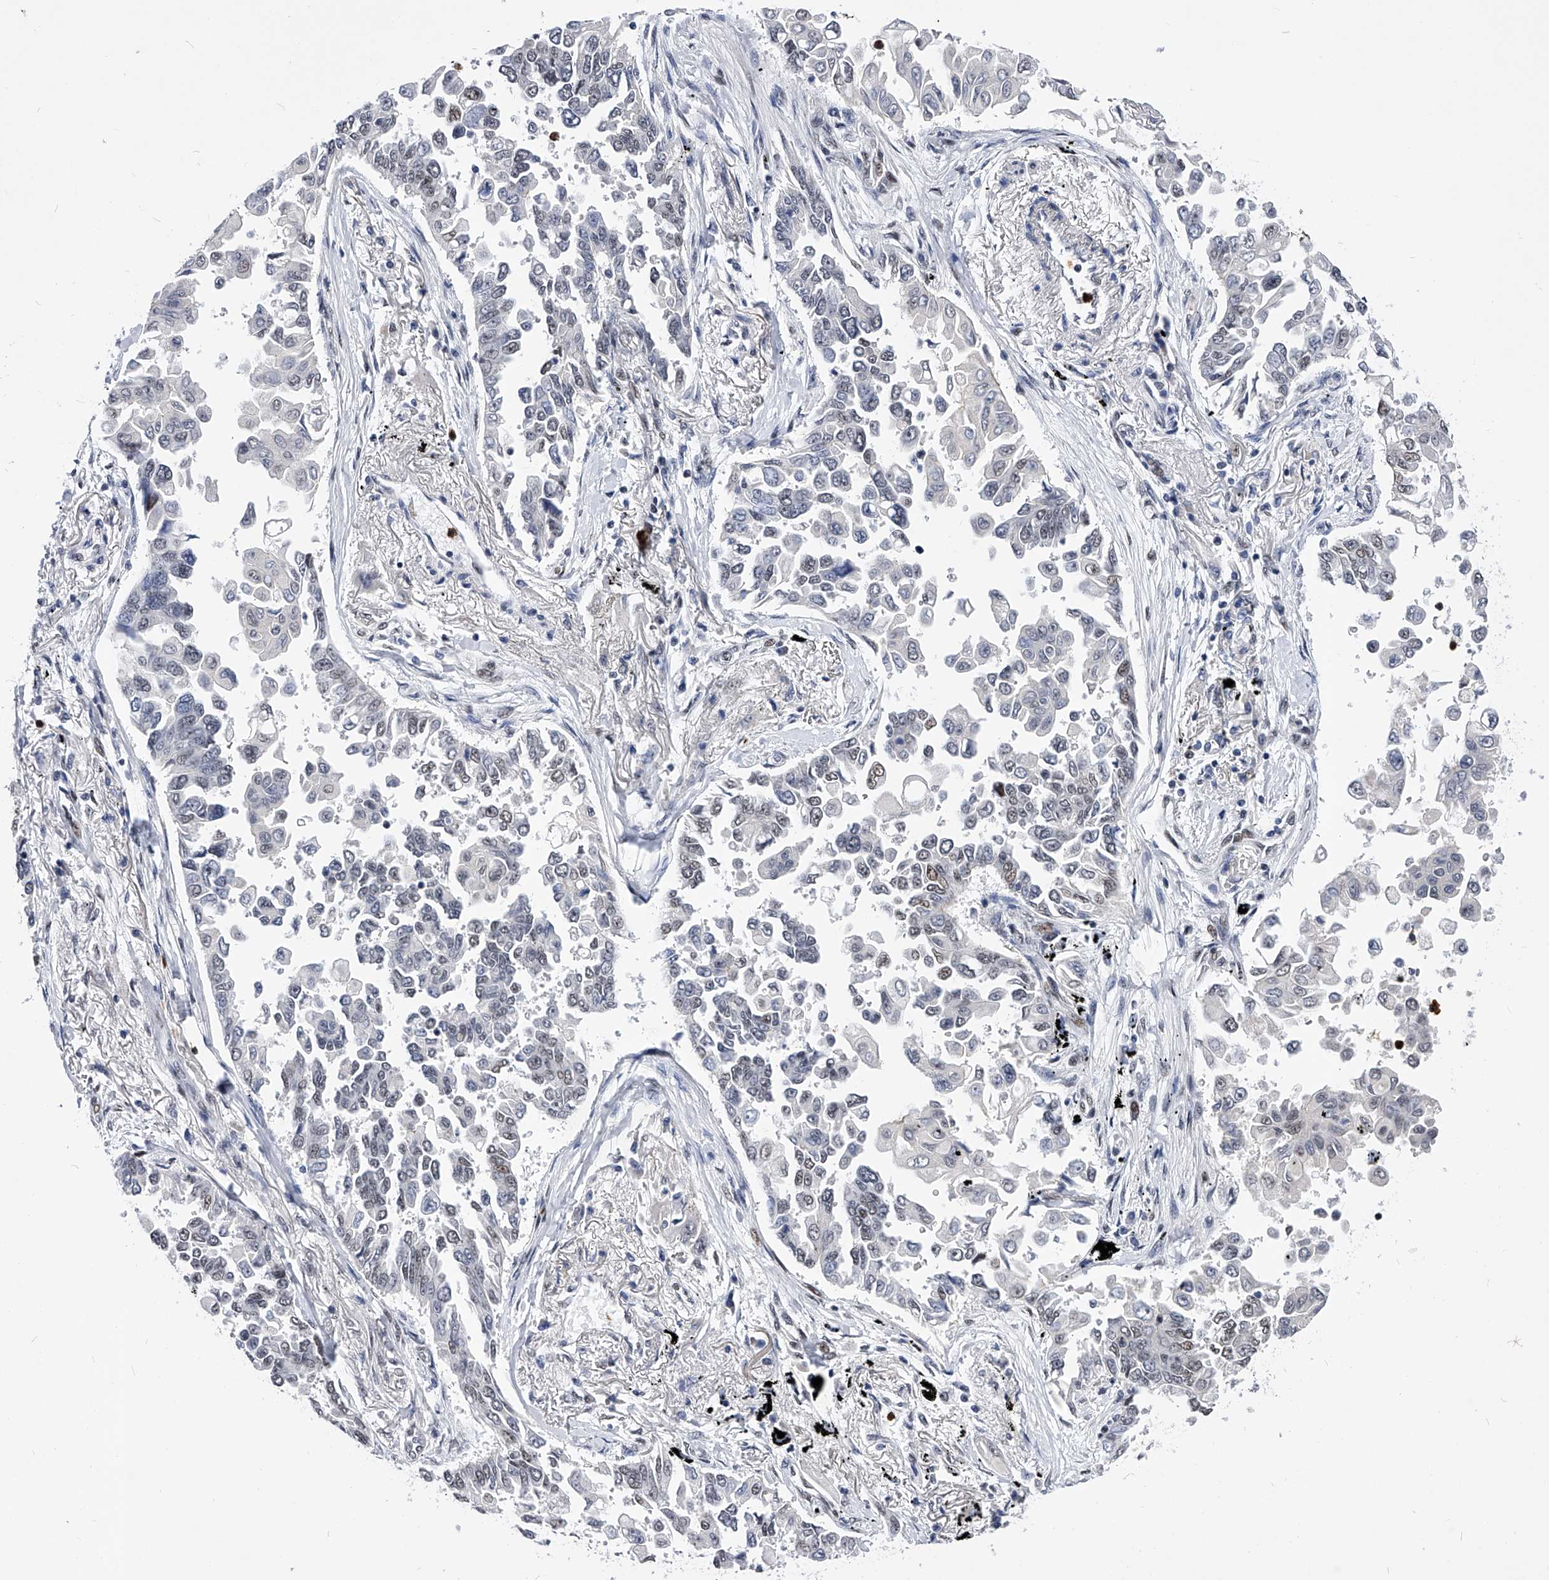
{"staining": {"intensity": "weak", "quantity": "<25%", "location": "nuclear"}, "tissue": "lung cancer", "cell_type": "Tumor cells", "image_type": "cancer", "snomed": [{"axis": "morphology", "description": "Adenocarcinoma, NOS"}, {"axis": "topography", "description": "Lung"}], "caption": "Image shows no significant protein expression in tumor cells of lung cancer.", "gene": "TESK2", "patient": {"sex": "female", "age": 67}}